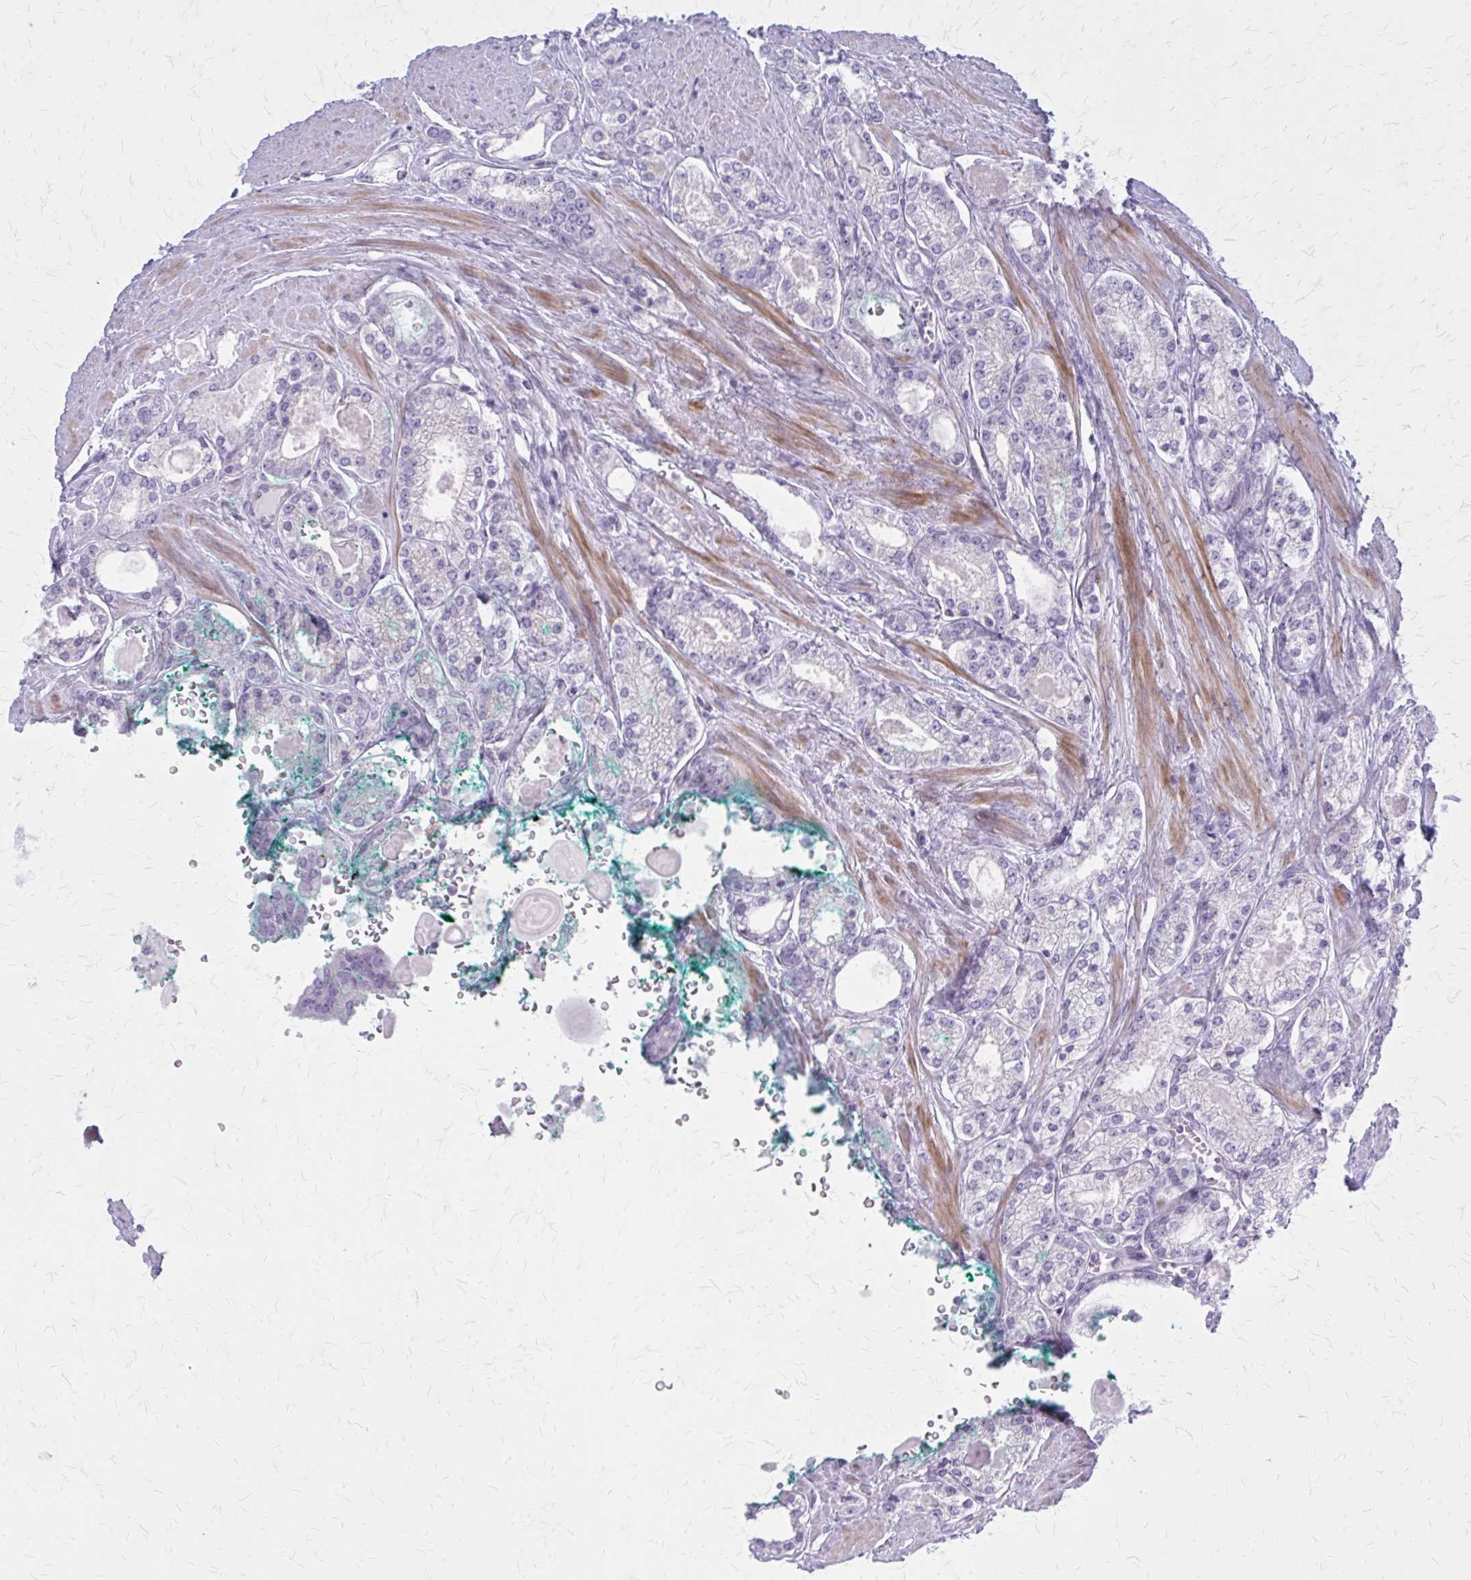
{"staining": {"intensity": "negative", "quantity": "none", "location": "none"}, "tissue": "prostate cancer", "cell_type": "Tumor cells", "image_type": "cancer", "snomed": [{"axis": "morphology", "description": "Adenocarcinoma, High grade"}, {"axis": "topography", "description": "Prostate"}], "caption": "This photomicrograph is of prostate cancer stained with immunohistochemistry (IHC) to label a protein in brown with the nuclei are counter-stained blue. There is no expression in tumor cells.", "gene": "PITPNM1", "patient": {"sex": "male", "age": 68}}